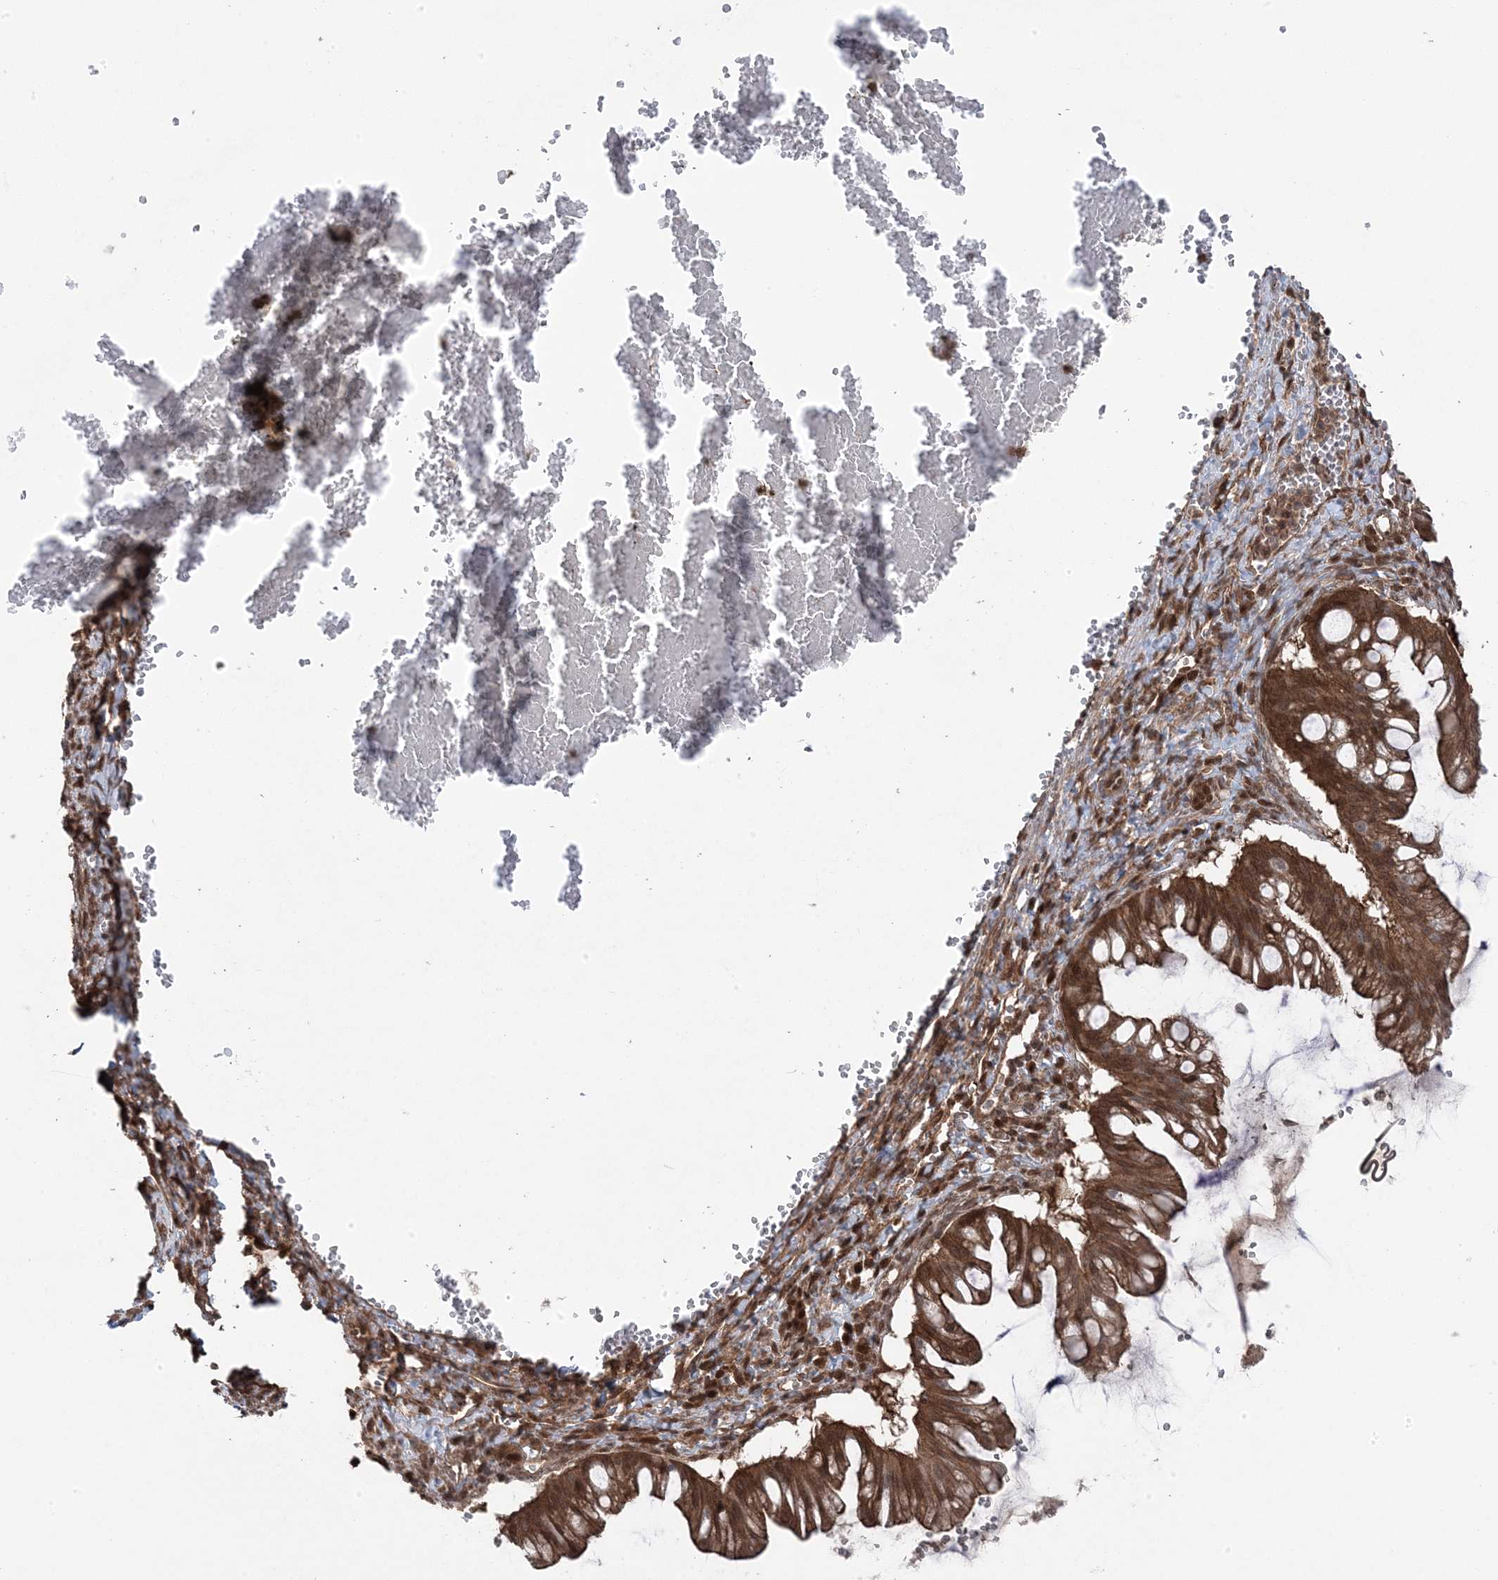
{"staining": {"intensity": "strong", "quantity": ">75%", "location": "cytoplasmic/membranous"}, "tissue": "ovarian cancer", "cell_type": "Tumor cells", "image_type": "cancer", "snomed": [{"axis": "morphology", "description": "Cystadenocarcinoma, mucinous, NOS"}, {"axis": "topography", "description": "Ovary"}], "caption": "Immunohistochemical staining of ovarian cancer shows high levels of strong cytoplasmic/membranous positivity in approximately >75% of tumor cells.", "gene": "MAPK1IP1L", "patient": {"sex": "female", "age": 73}}